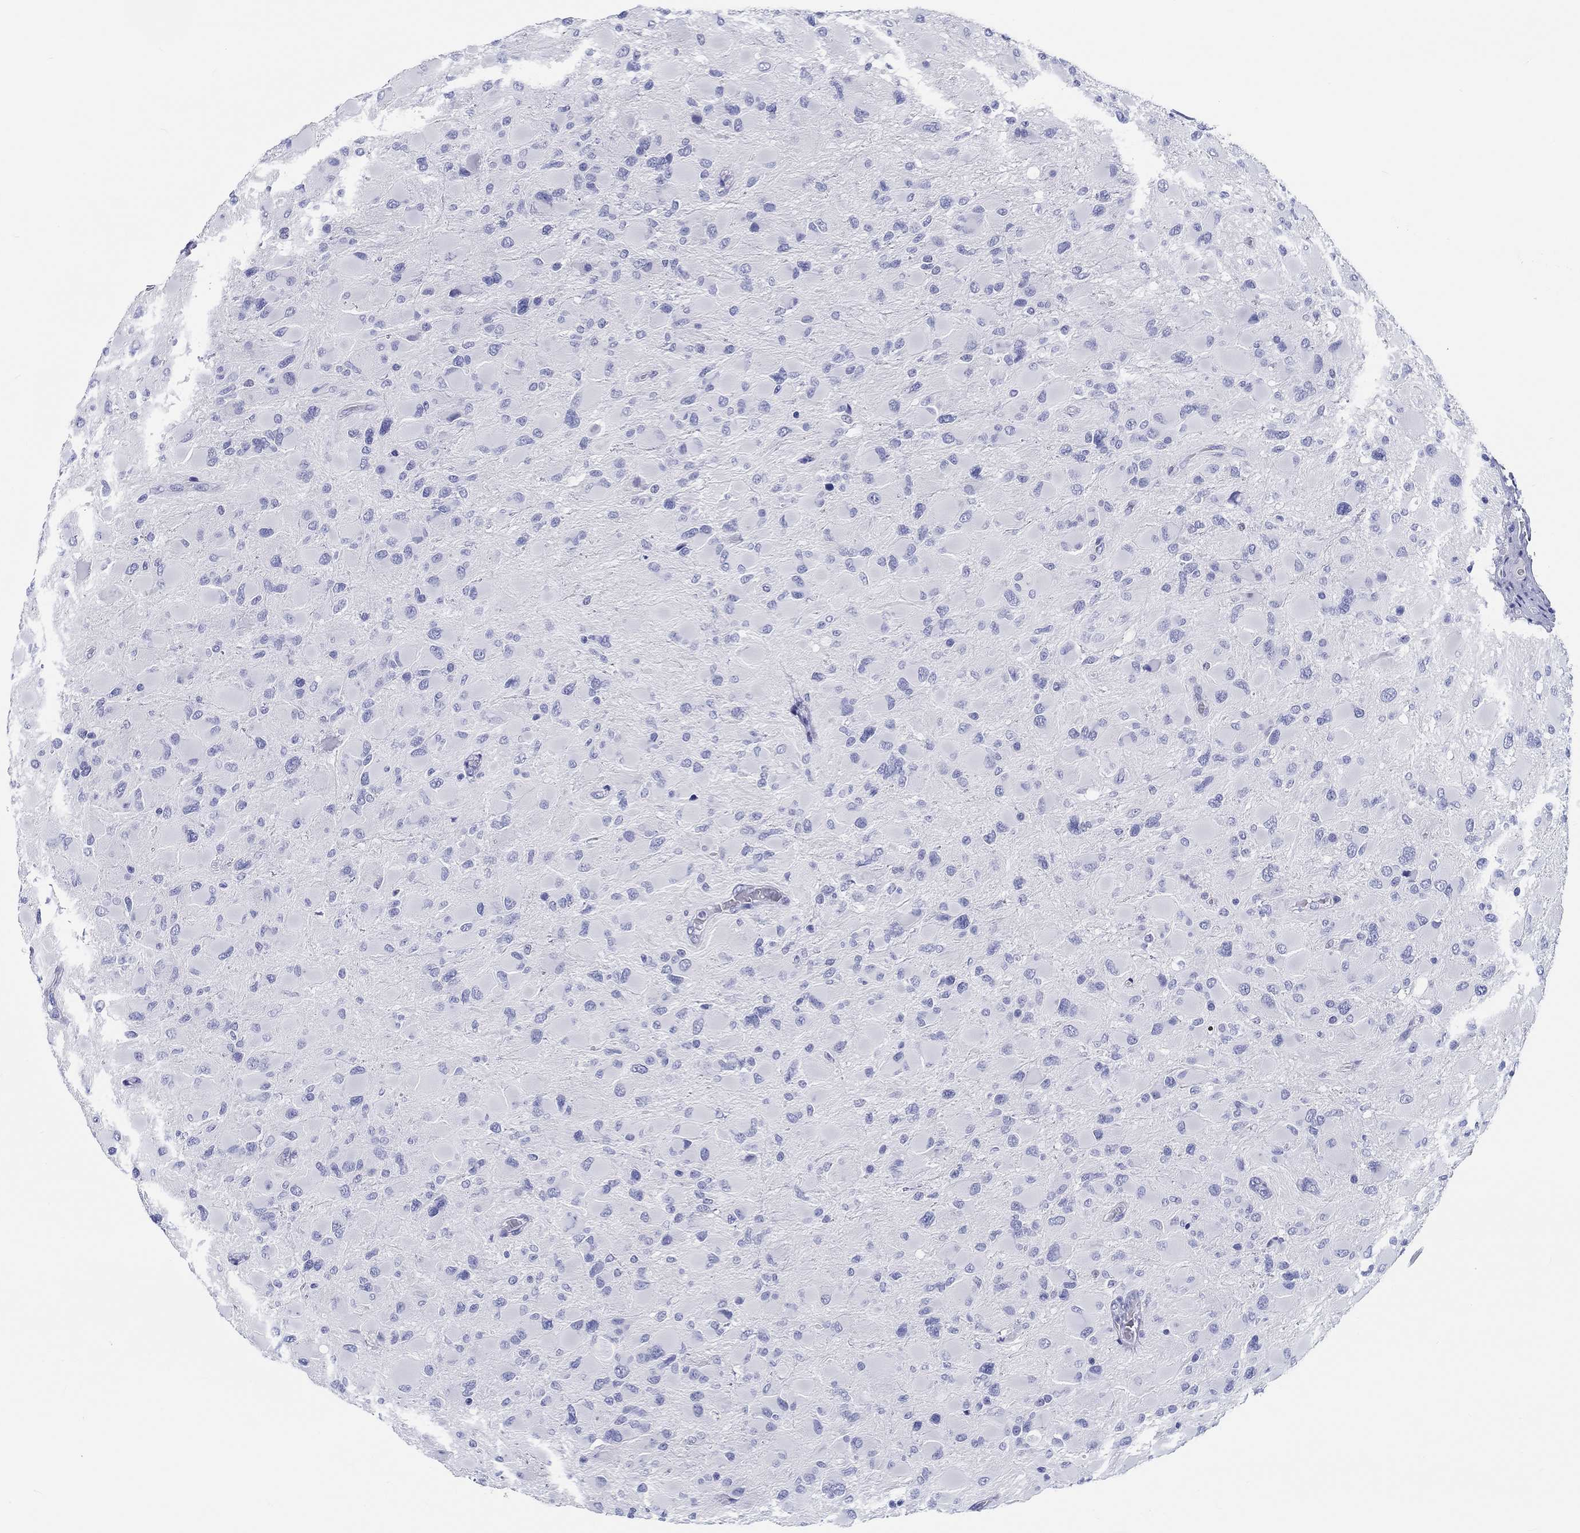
{"staining": {"intensity": "negative", "quantity": "none", "location": "none"}, "tissue": "glioma", "cell_type": "Tumor cells", "image_type": "cancer", "snomed": [{"axis": "morphology", "description": "Glioma, malignant, High grade"}, {"axis": "topography", "description": "Cerebral cortex"}], "caption": "Malignant glioma (high-grade) stained for a protein using immunohistochemistry exhibits no positivity tumor cells.", "gene": "H1-1", "patient": {"sex": "female", "age": 36}}